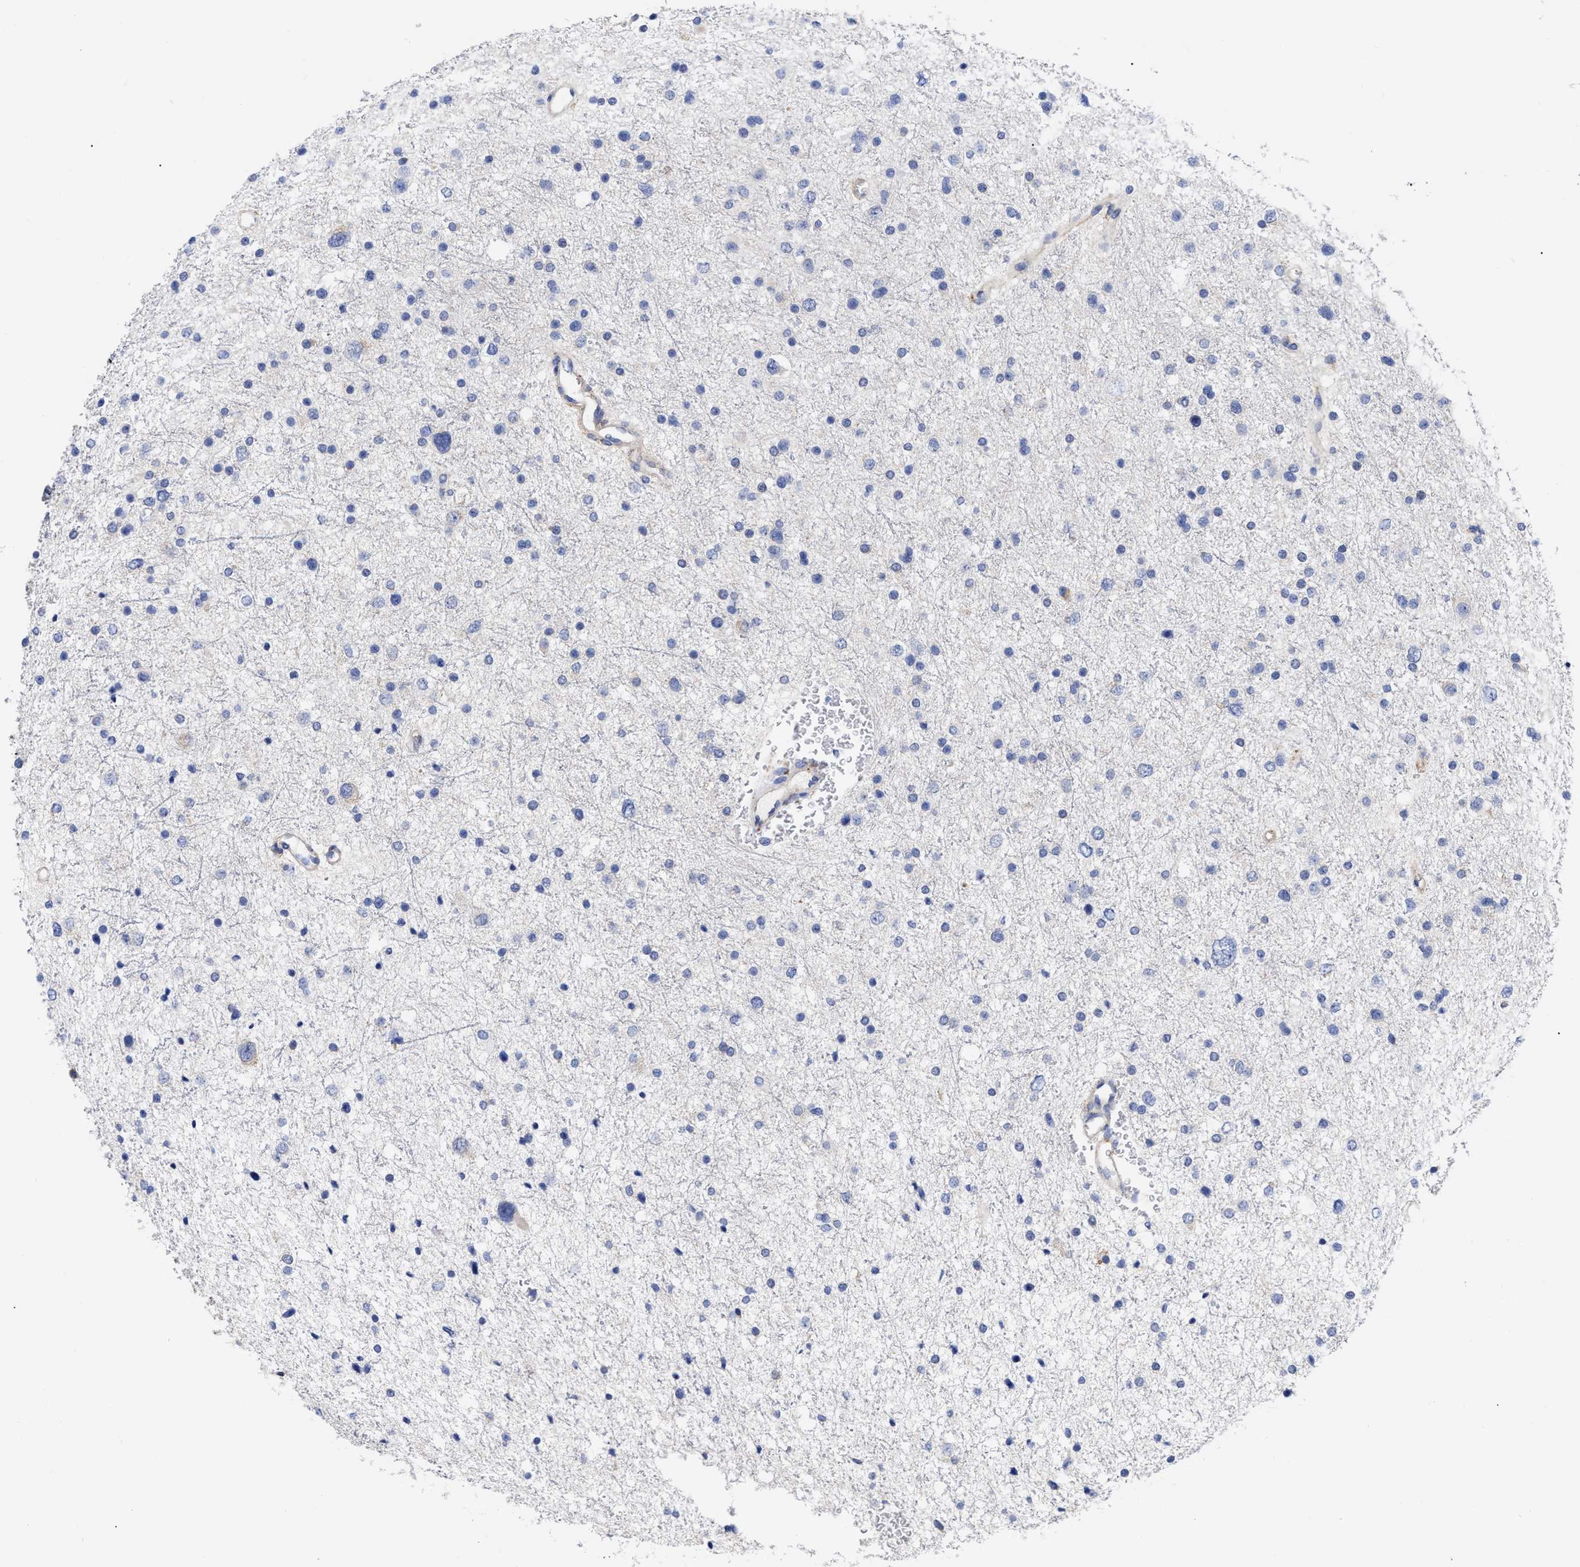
{"staining": {"intensity": "negative", "quantity": "none", "location": "none"}, "tissue": "glioma", "cell_type": "Tumor cells", "image_type": "cancer", "snomed": [{"axis": "morphology", "description": "Glioma, malignant, Low grade"}, {"axis": "topography", "description": "Brain"}], "caption": "Tumor cells are negative for brown protein staining in malignant glioma (low-grade).", "gene": "CFAP298", "patient": {"sex": "female", "age": 37}}